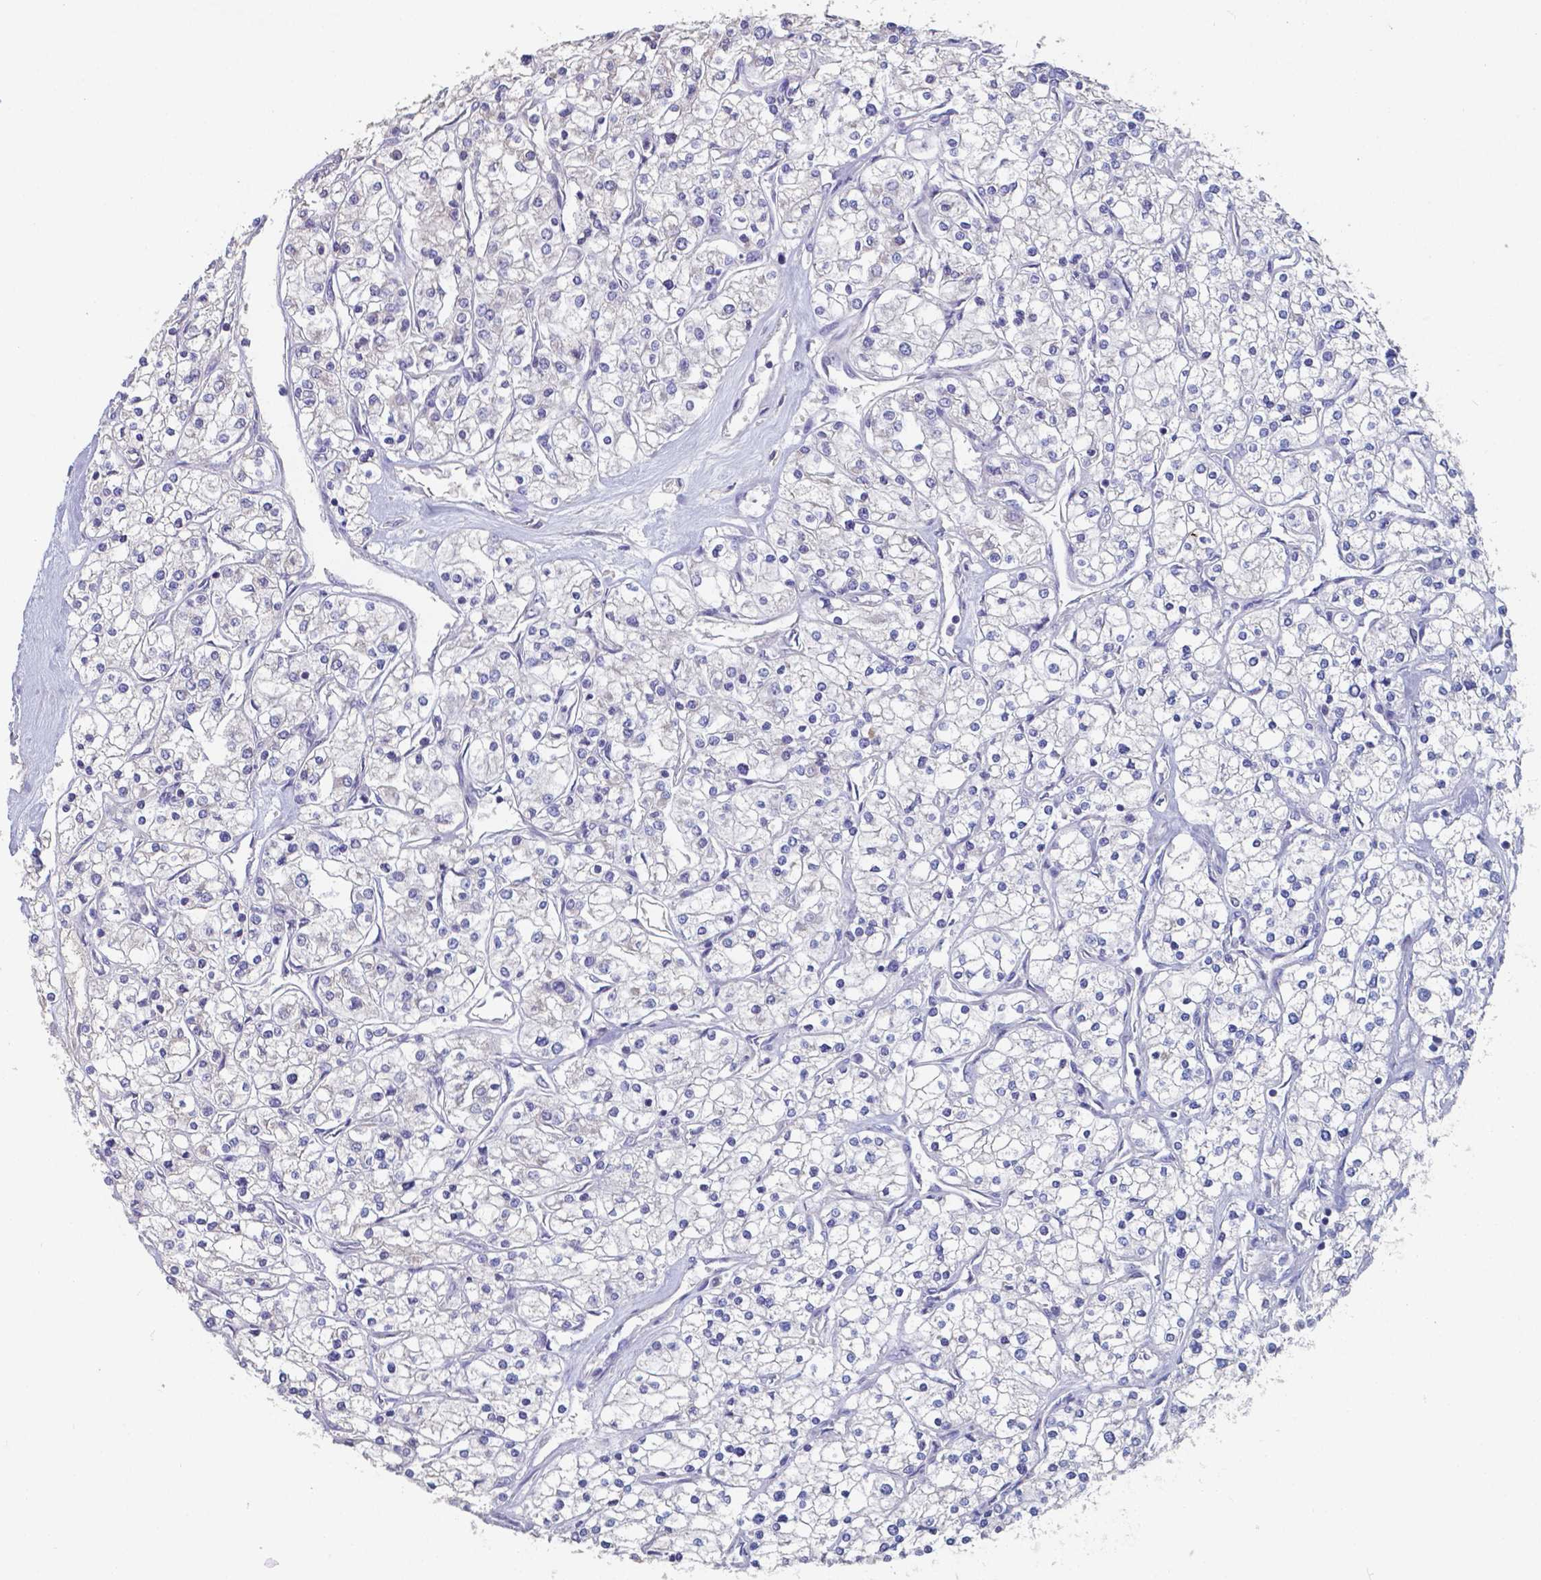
{"staining": {"intensity": "negative", "quantity": "none", "location": "none"}, "tissue": "renal cancer", "cell_type": "Tumor cells", "image_type": "cancer", "snomed": [{"axis": "morphology", "description": "Adenocarcinoma, NOS"}, {"axis": "topography", "description": "Kidney"}], "caption": "IHC photomicrograph of neoplastic tissue: adenocarcinoma (renal) stained with DAB (3,3'-diaminobenzidine) displays no significant protein staining in tumor cells.", "gene": "FOXJ1", "patient": {"sex": "male", "age": 80}}